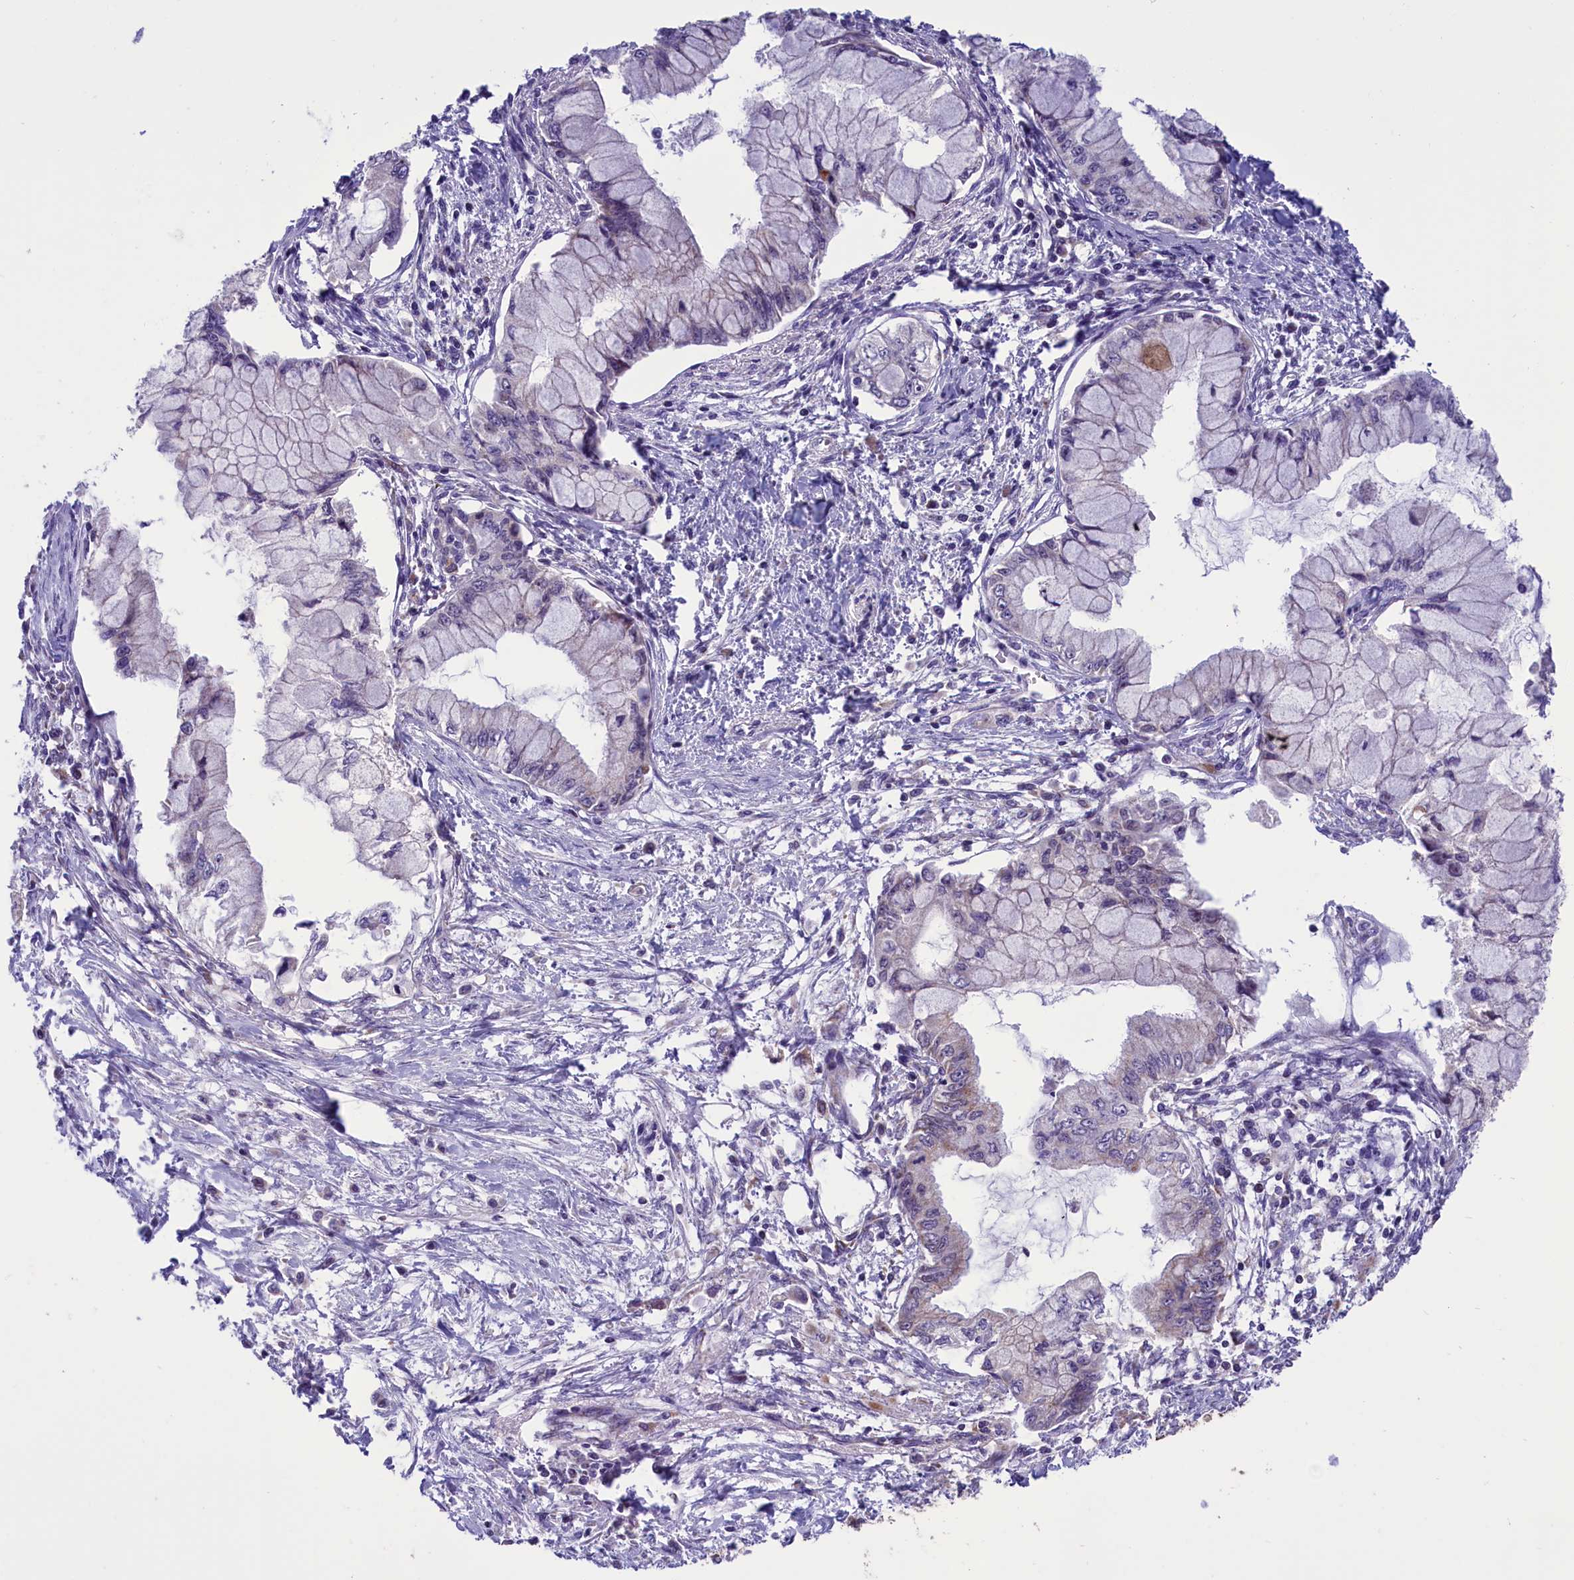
{"staining": {"intensity": "negative", "quantity": "none", "location": "none"}, "tissue": "pancreatic cancer", "cell_type": "Tumor cells", "image_type": "cancer", "snomed": [{"axis": "morphology", "description": "Adenocarcinoma, NOS"}, {"axis": "topography", "description": "Pancreas"}], "caption": "Immunohistochemistry (IHC) of pancreatic cancer exhibits no expression in tumor cells. The staining was performed using DAB to visualize the protein expression in brown, while the nuclei were stained in blue with hematoxylin (Magnification: 20x).", "gene": "GLRX5", "patient": {"sex": "male", "age": 48}}